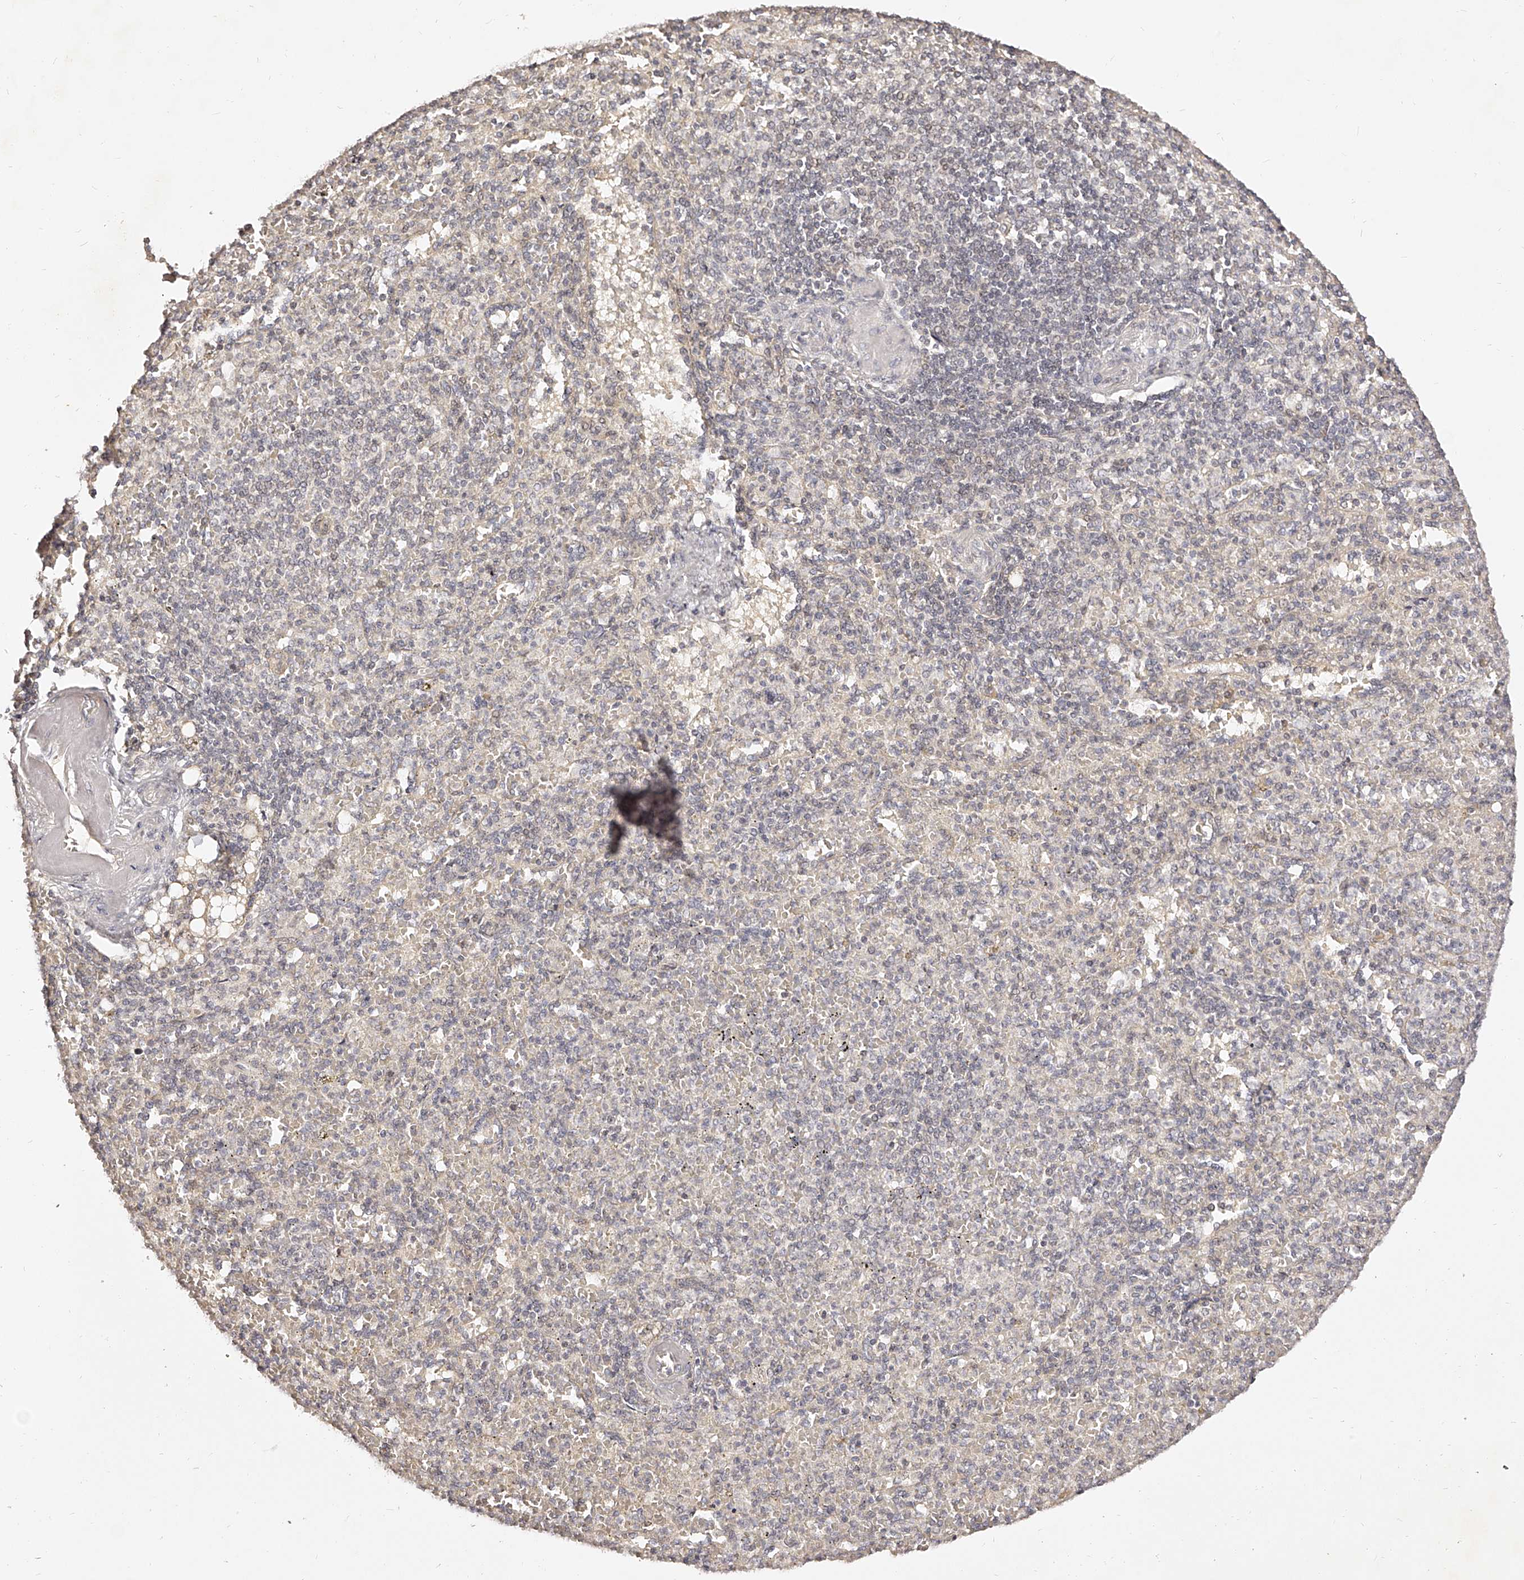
{"staining": {"intensity": "negative", "quantity": "none", "location": "none"}, "tissue": "spleen", "cell_type": "Cells in red pulp", "image_type": "normal", "snomed": [{"axis": "morphology", "description": "Normal tissue, NOS"}, {"axis": "topography", "description": "Spleen"}], "caption": "Human spleen stained for a protein using immunohistochemistry exhibits no positivity in cells in red pulp.", "gene": "ZNF789", "patient": {"sex": "female", "age": 74}}